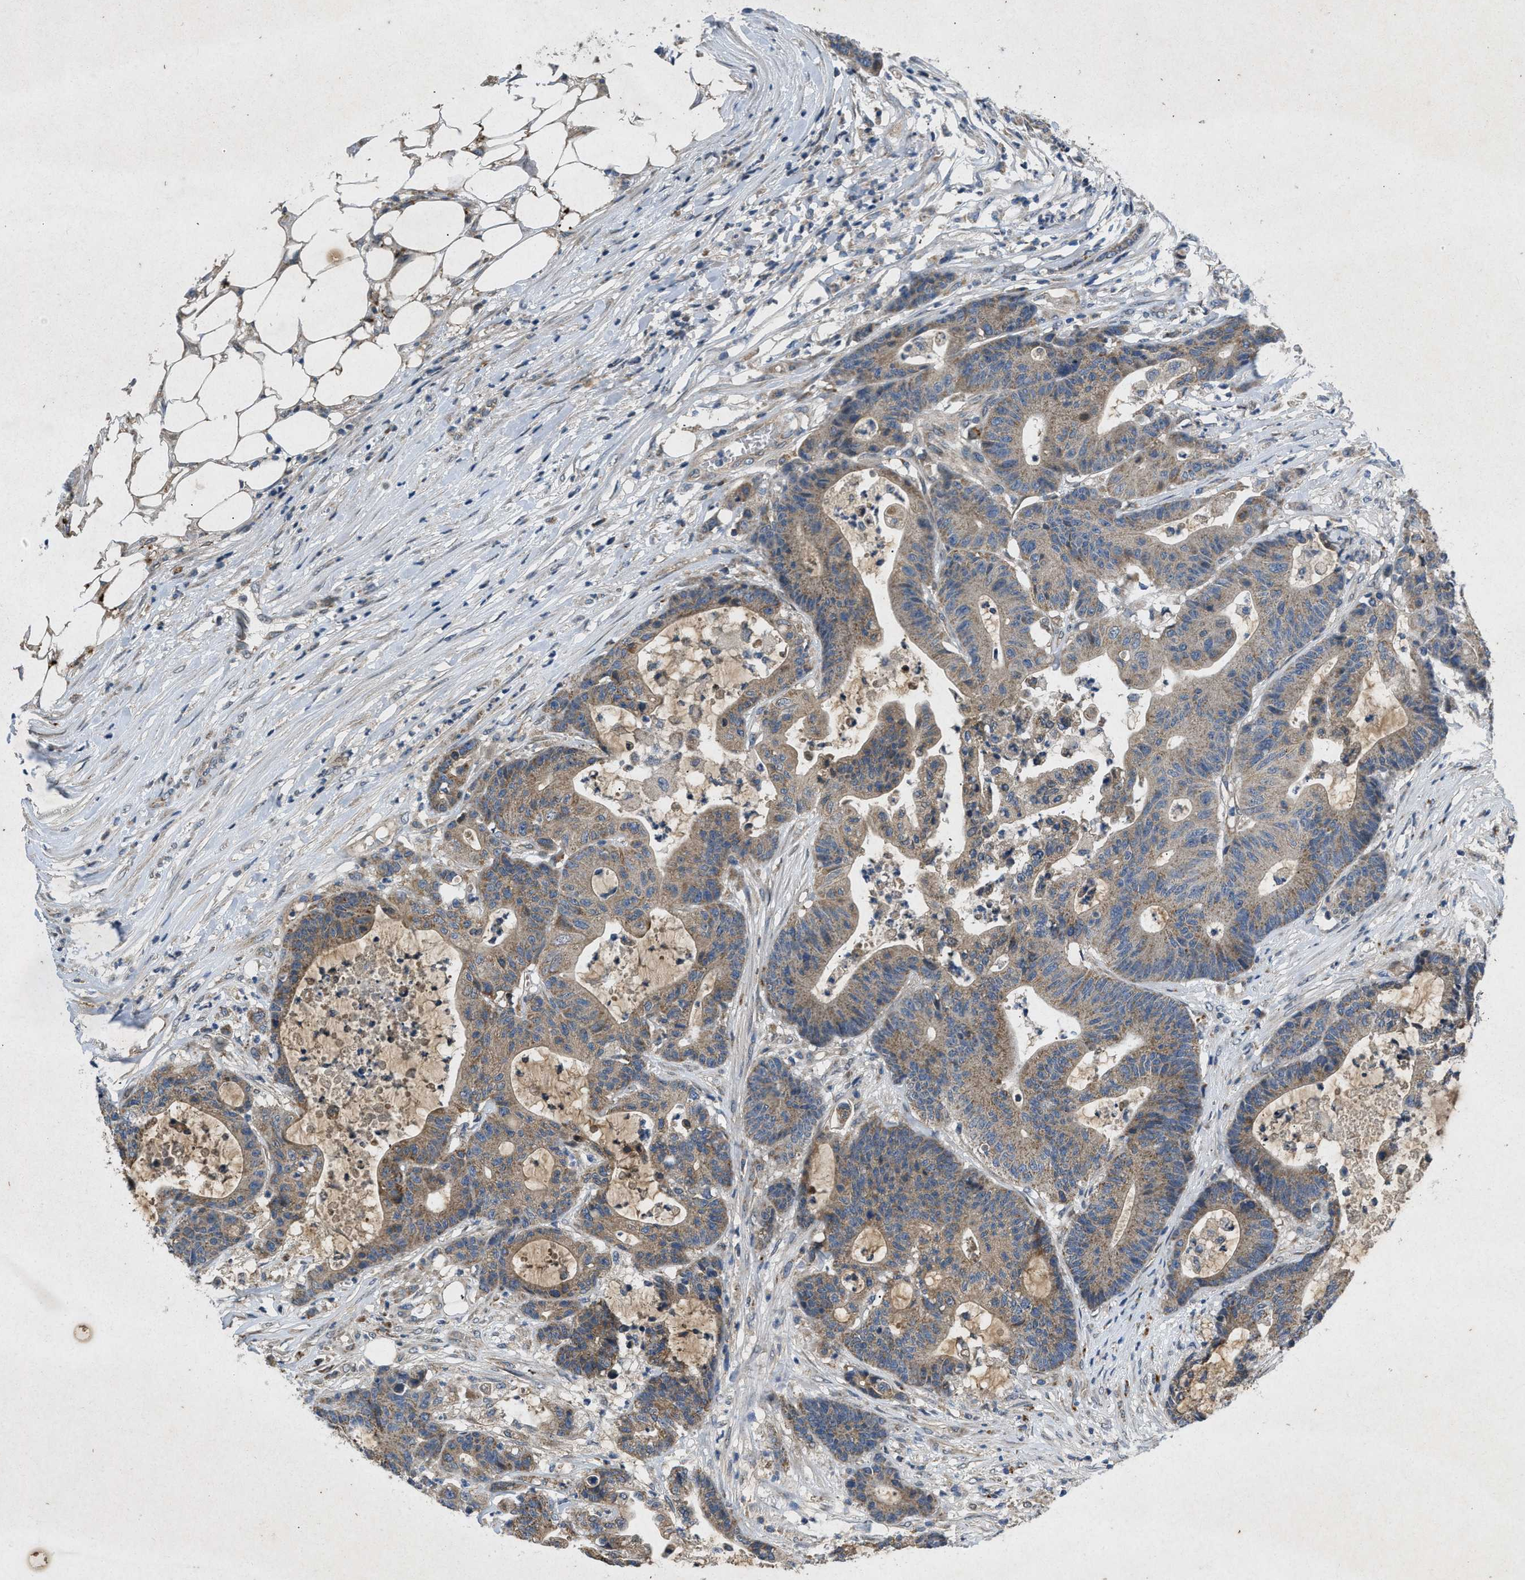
{"staining": {"intensity": "moderate", "quantity": ">75%", "location": "cytoplasmic/membranous"}, "tissue": "colorectal cancer", "cell_type": "Tumor cells", "image_type": "cancer", "snomed": [{"axis": "morphology", "description": "Adenocarcinoma, NOS"}, {"axis": "topography", "description": "Colon"}], "caption": "Adenocarcinoma (colorectal) stained with a protein marker shows moderate staining in tumor cells.", "gene": "PRKG2", "patient": {"sex": "female", "age": 84}}